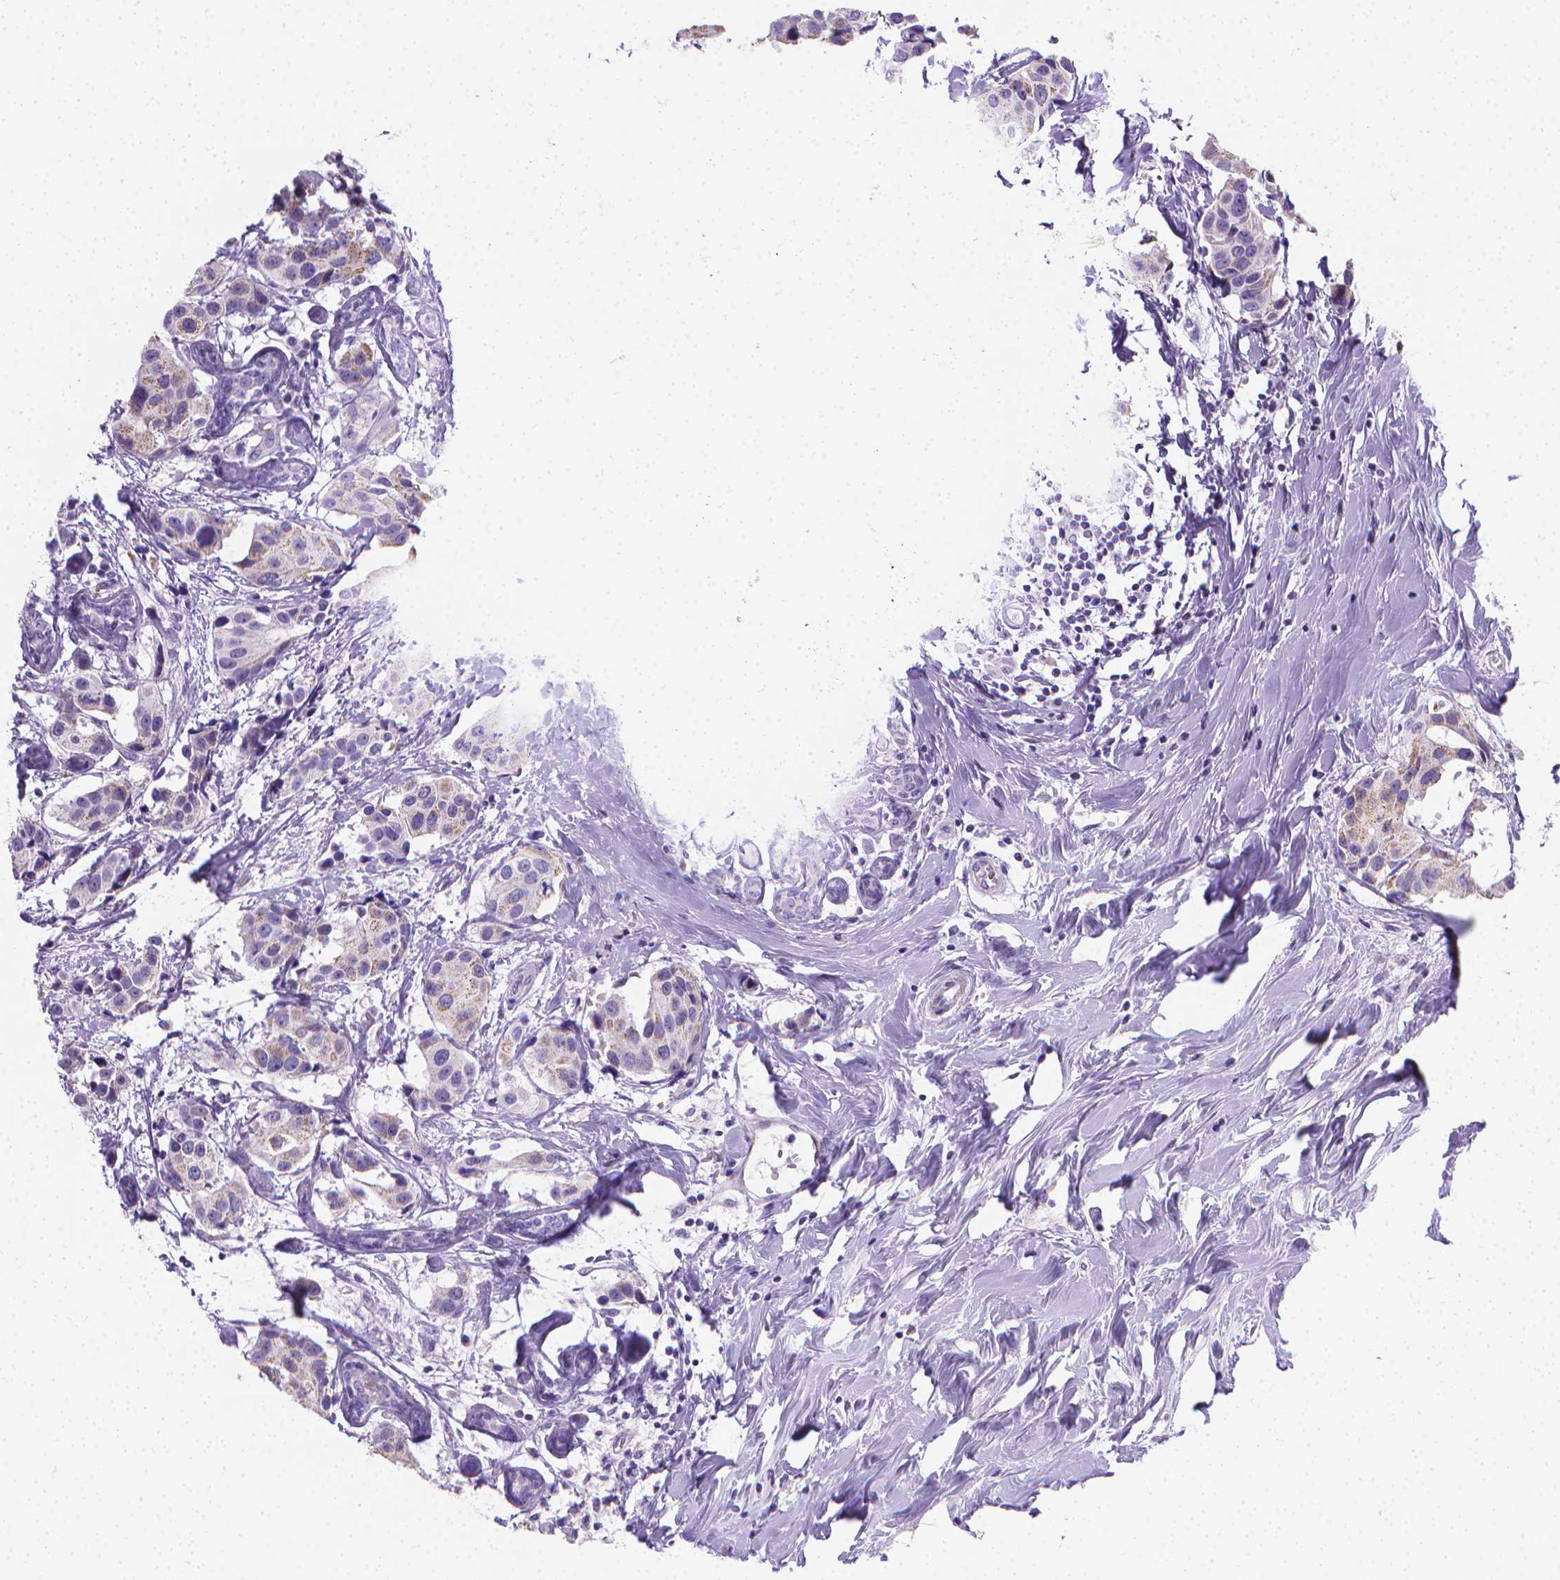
{"staining": {"intensity": "weak", "quantity": "<25%", "location": "cytoplasmic/membranous"}, "tissue": "breast cancer", "cell_type": "Tumor cells", "image_type": "cancer", "snomed": [{"axis": "morphology", "description": "Normal tissue, NOS"}, {"axis": "morphology", "description": "Duct carcinoma"}, {"axis": "topography", "description": "Breast"}], "caption": "Tumor cells show no significant protein positivity in breast invasive ductal carcinoma.", "gene": "PNMA2", "patient": {"sex": "female", "age": 39}}